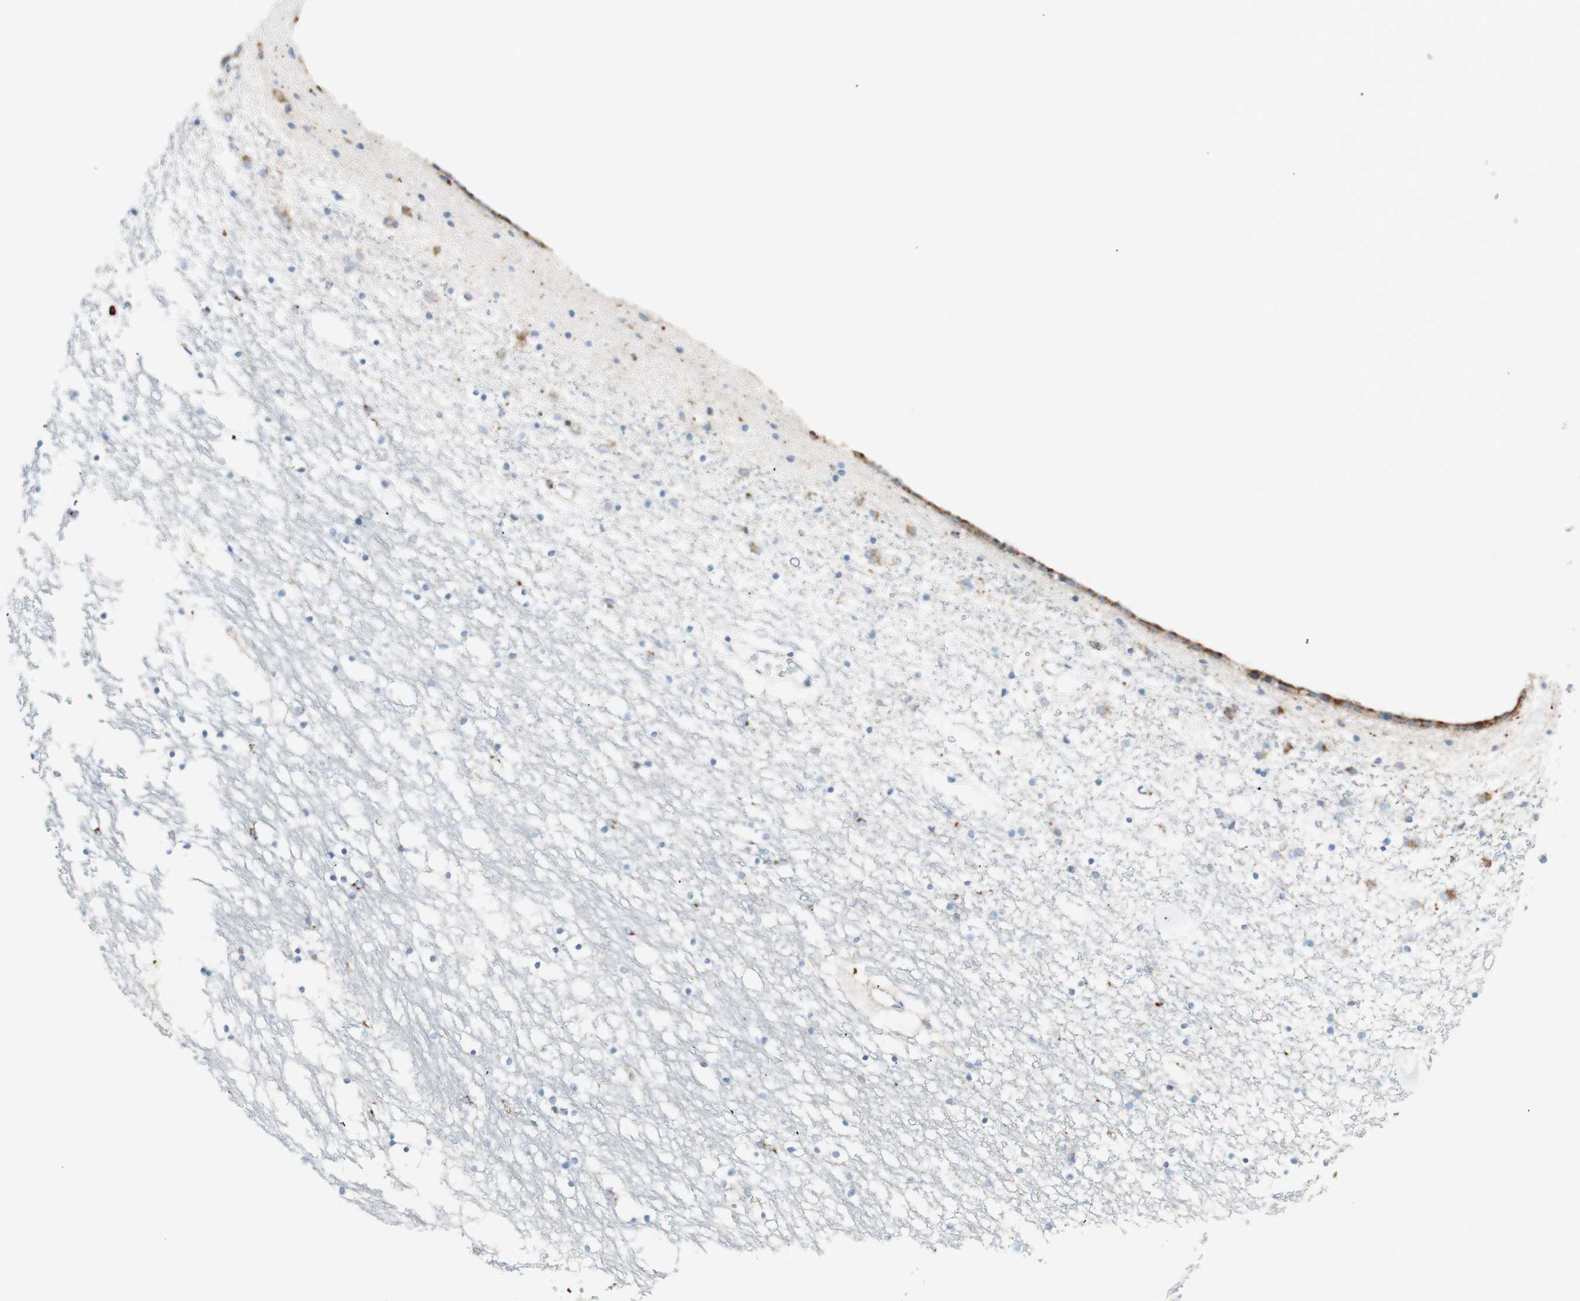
{"staining": {"intensity": "negative", "quantity": "none", "location": "none"}, "tissue": "caudate", "cell_type": "Glial cells", "image_type": "normal", "snomed": [{"axis": "morphology", "description": "Normal tissue, NOS"}, {"axis": "topography", "description": "Lateral ventricle wall"}], "caption": "Human caudate stained for a protein using immunohistochemistry (IHC) exhibits no expression in glial cells.", "gene": "ATP6V1G1", "patient": {"sex": "male", "age": 45}}